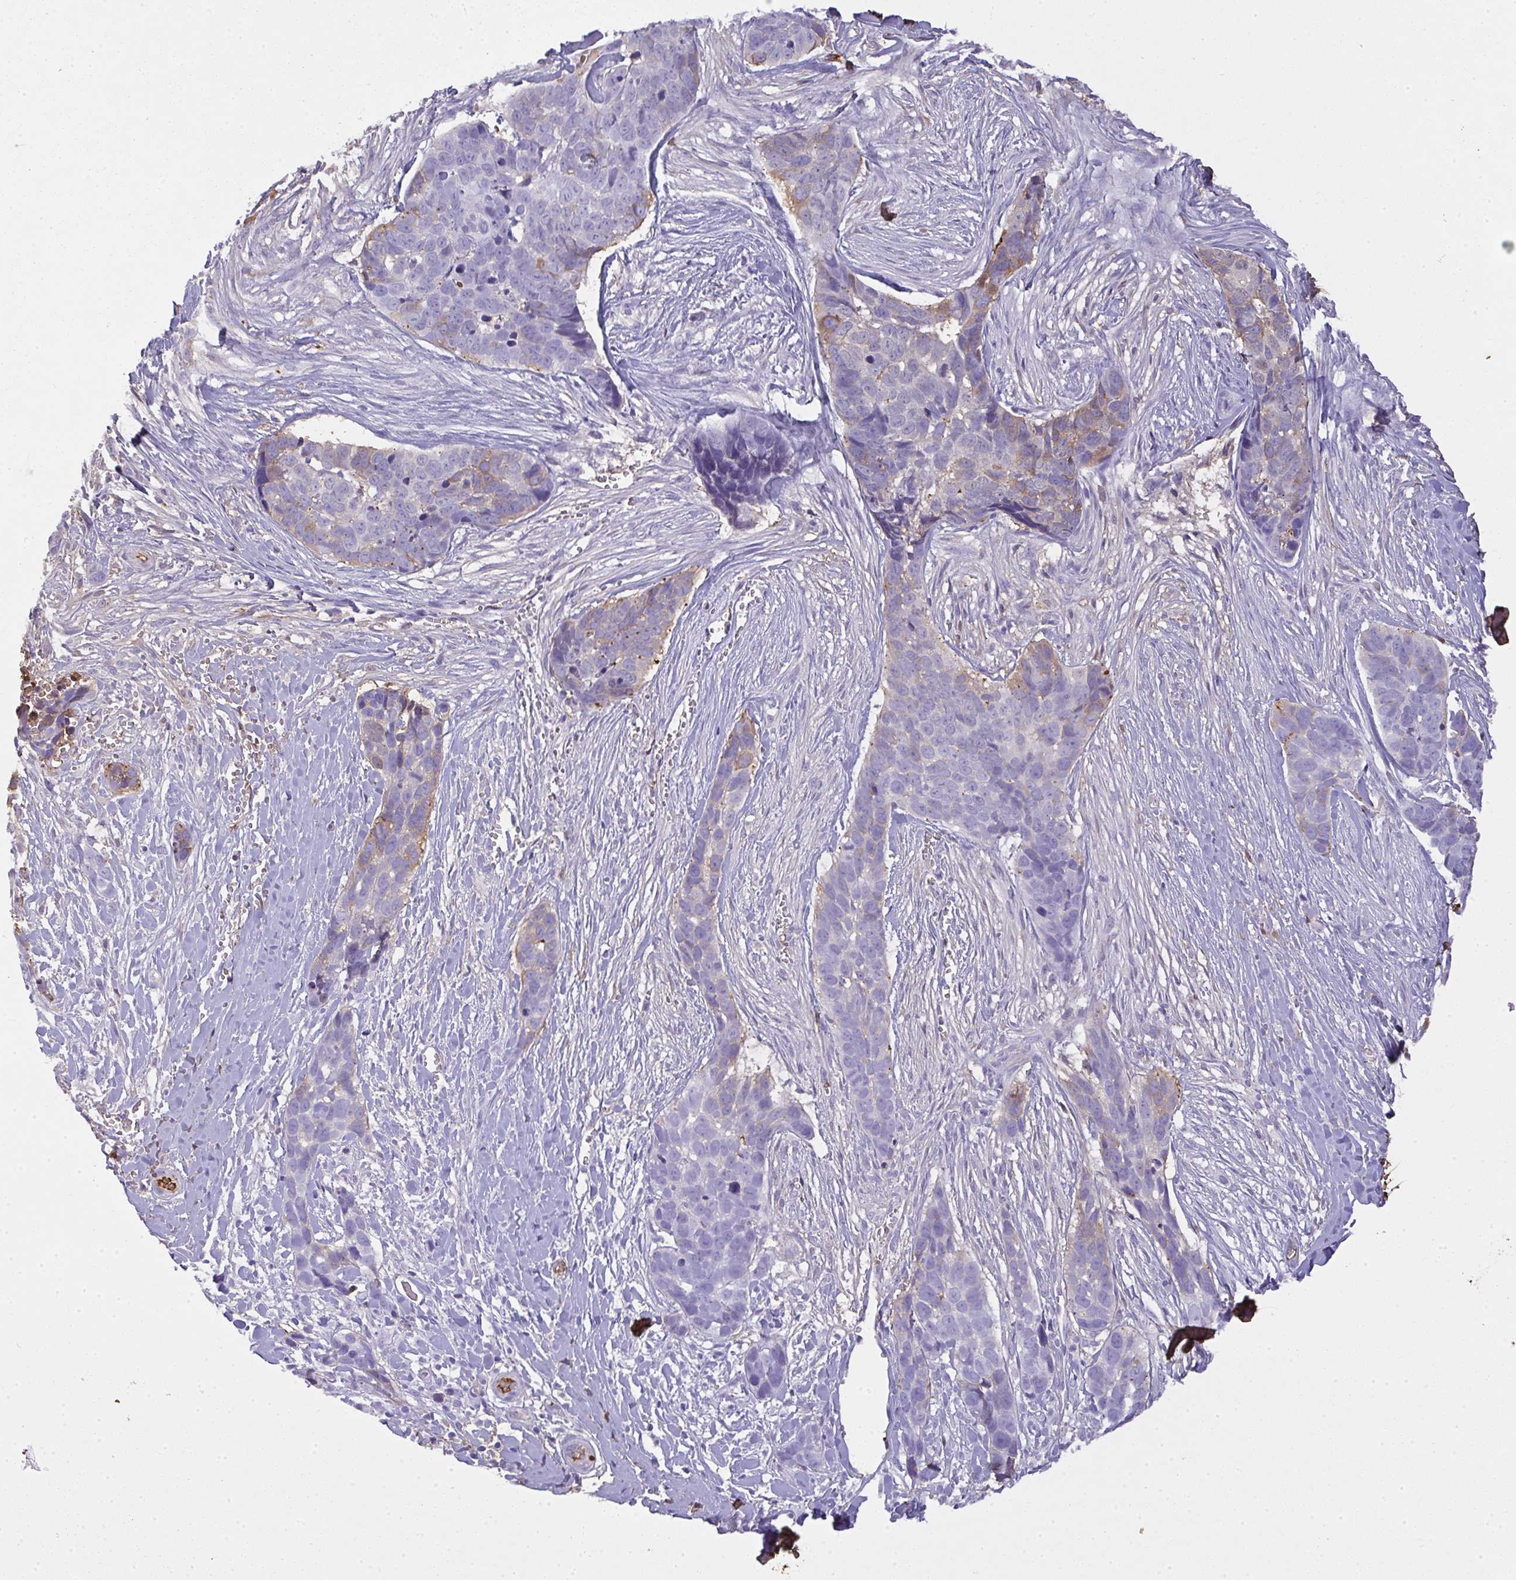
{"staining": {"intensity": "moderate", "quantity": "<25%", "location": "cytoplasmic/membranous"}, "tissue": "skin cancer", "cell_type": "Tumor cells", "image_type": "cancer", "snomed": [{"axis": "morphology", "description": "Basal cell carcinoma"}, {"axis": "topography", "description": "Skin"}], "caption": "Moderate cytoplasmic/membranous positivity is appreciated in about <25% of tumor cells in skin cancer.", "gene": "SMYD5", "patient": {"sex": "female", "age": 82}}